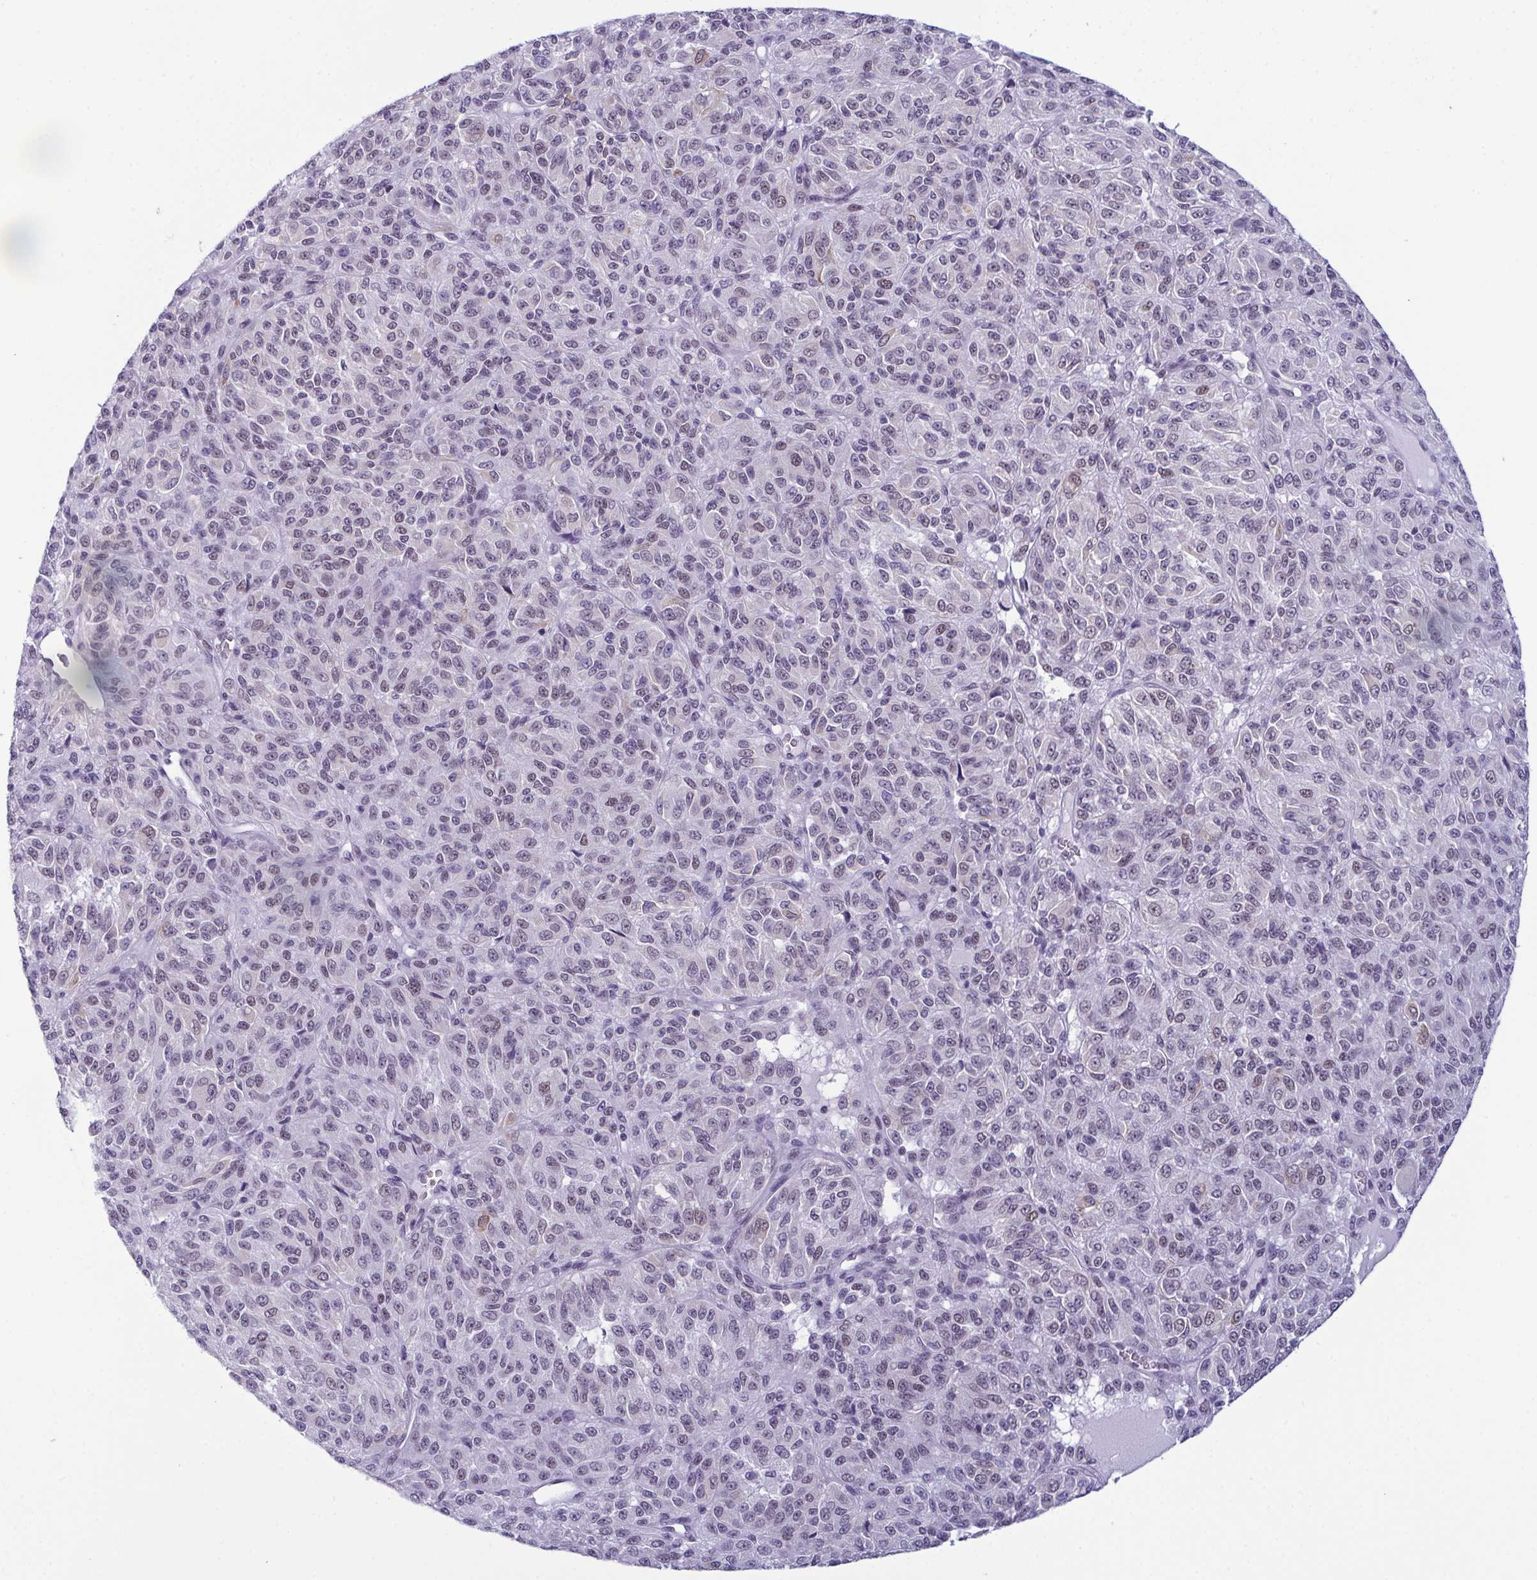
{"staining": {"intensity": "weak", "quantity": "25%-75%", "location": "nuclear"}, "tissue": "melanoma", "cell_type": "Tumor cells", "image_type": "cancer", "snomed": [{"axis": "morphology", "description": "Malignant melanoma, Metastatic site"}, {"axis": "topography", "description": "Brain"}], "caption": "About 25%-75% of tumor cells in human malignant melanoma (metastatic site) show weak nuclear protein staining as visualized by brown immunohistochemical staining.", "gene": "RBM7", "patient": {"sex": "female", "age": 56}}